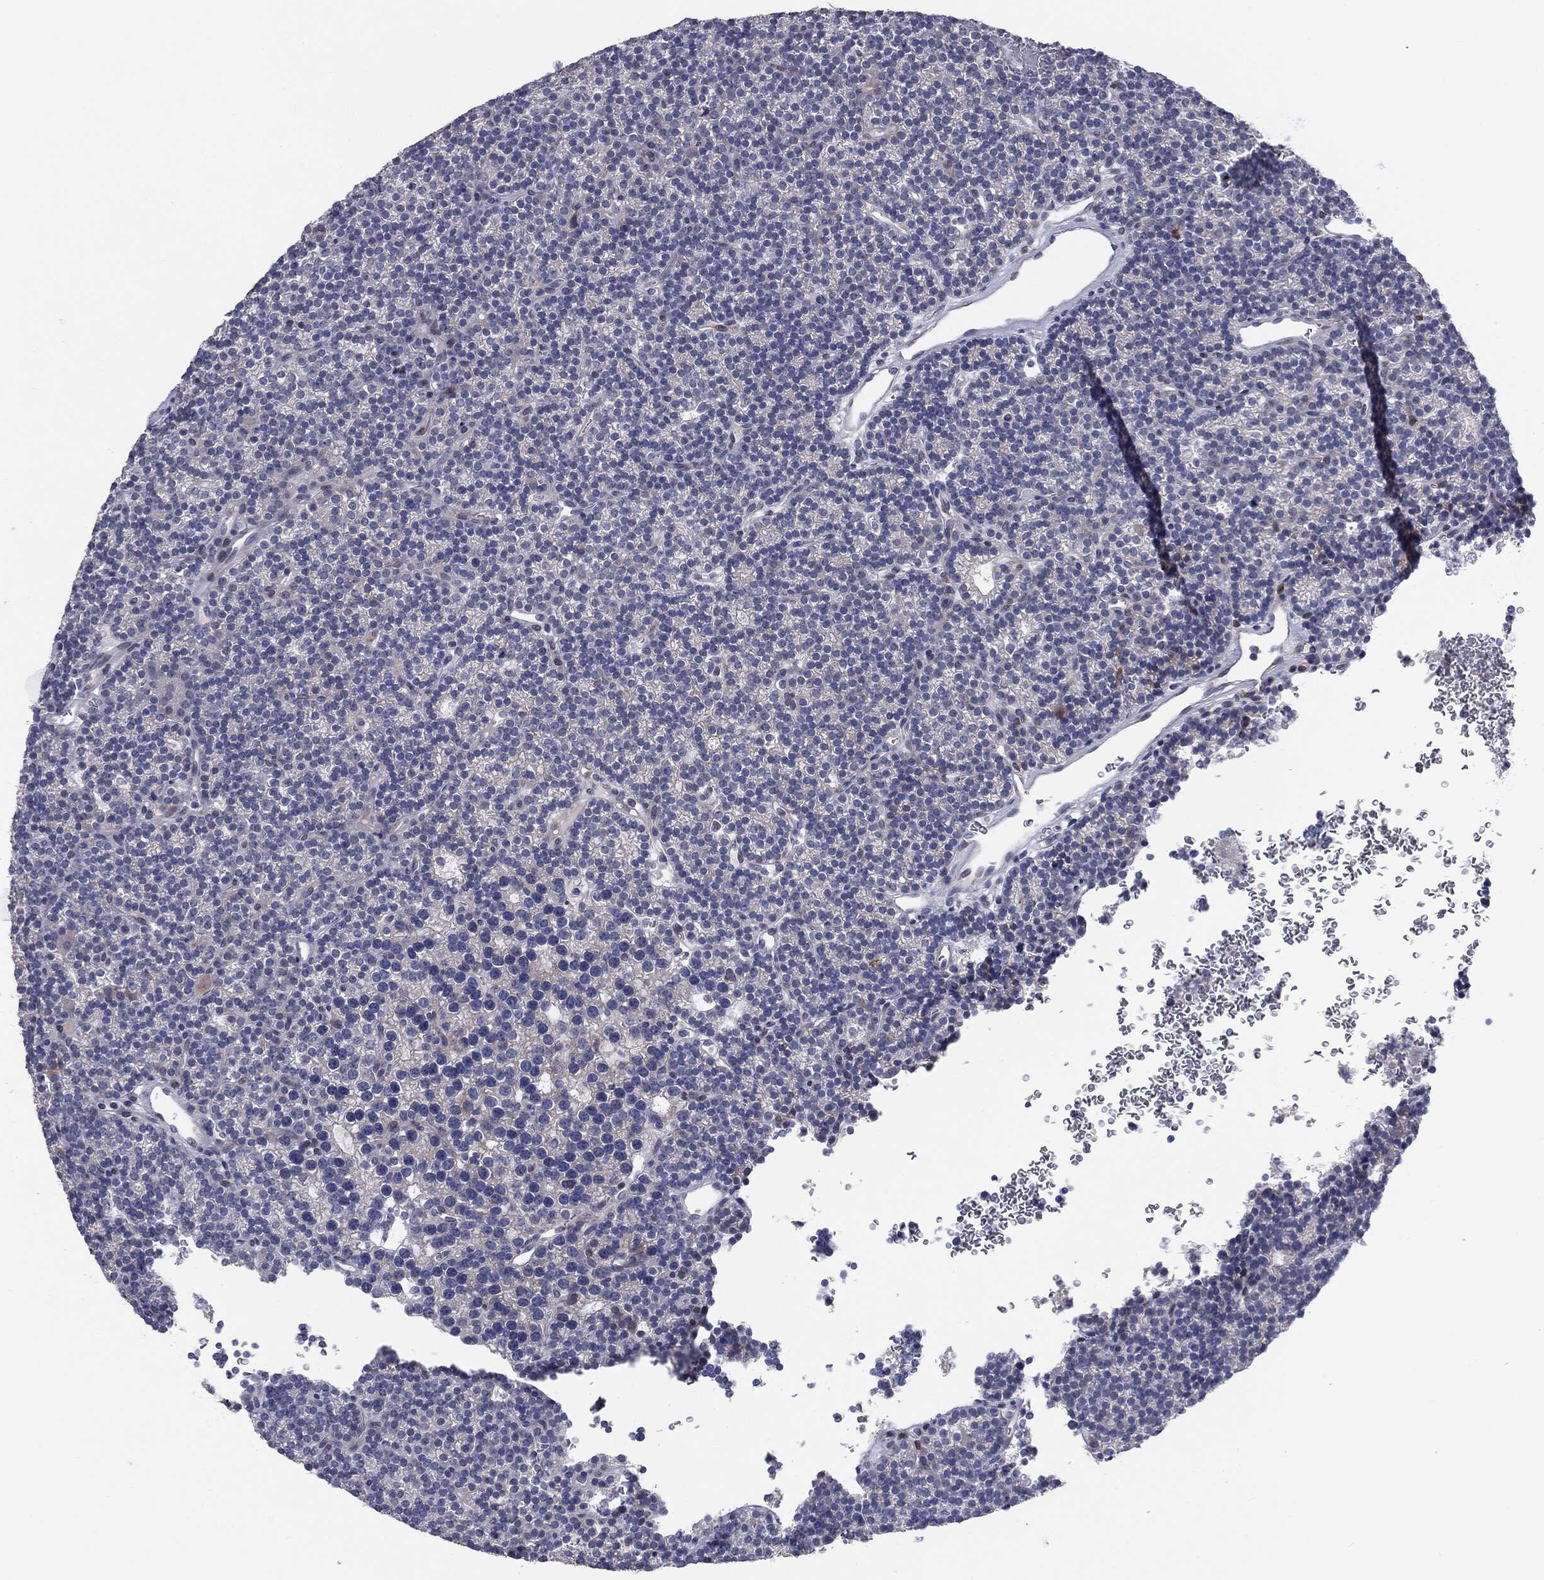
{"staining": {"intensity": "negative", "quantity": "none", "location": "none"}, "tissue": "parathyroid gland", "cell_type": "Glandular cells", "image_type": "normal", "snomed": [{"axis": "morphology", "description": "Normal tissue, NOS"}, {"axis": "topography", "description": "Parathyroid gland"}], "caption": "This is an immunohistochemistry (IHC) image of normal human parathyroid gland. There is no staining in glandular cells.", "gene": "KRT5", "patient": {"sex": "female", "age": 42}}